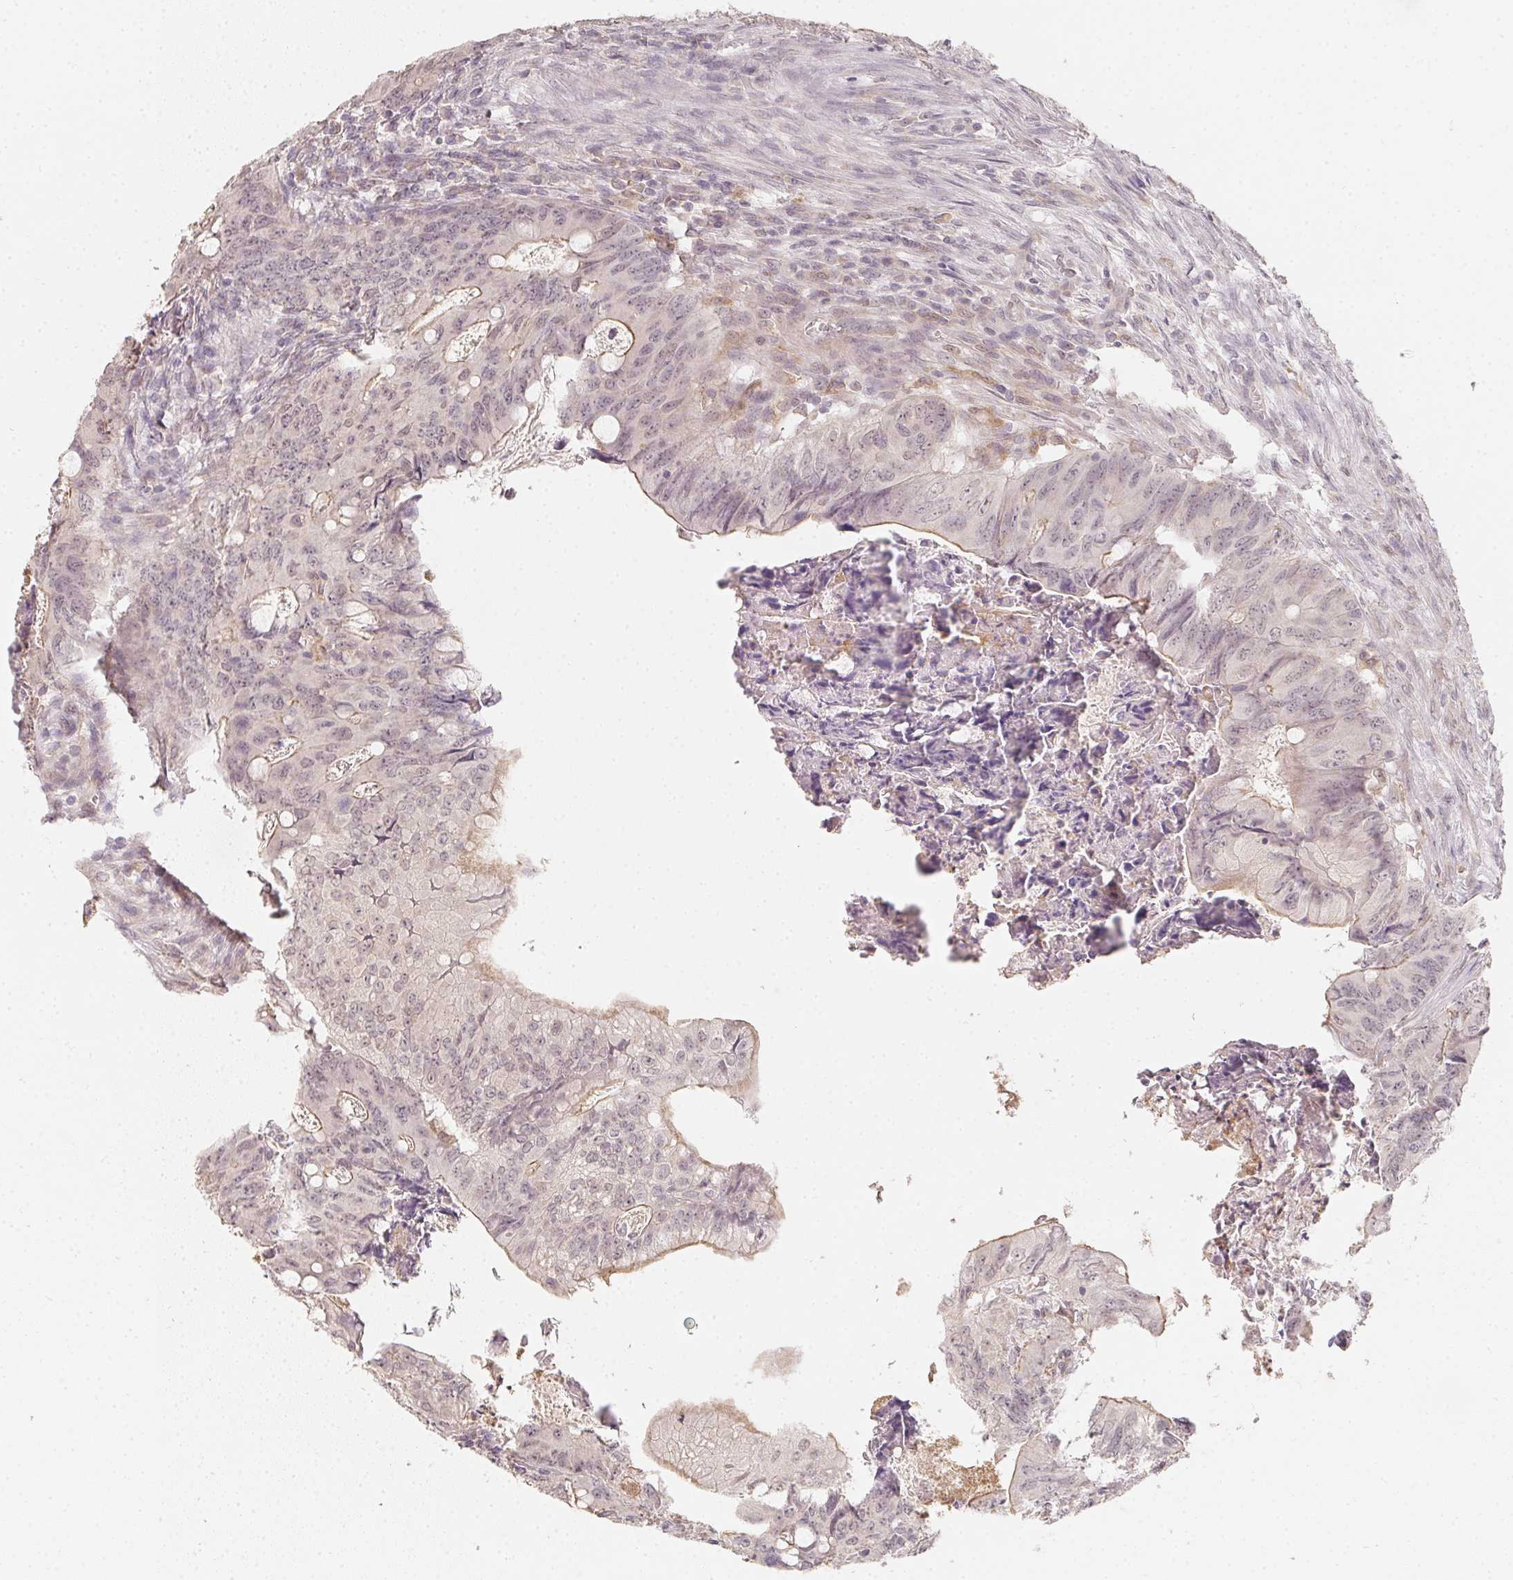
{"staining": {"intensity": "weak", "quantity": "25%-75%", "location": "cytoplasmic/membranous"}, "tissue": "colorectal cancer", "cell_type": "Tumor cells", "image_type": "cancer", "snomed": [{"axis": "morphology", "description": "Adenocarcinoma, NOS"}, {"axis": "topography", "description": "Colon"}], "caption": "This photomicrograph exhibits immunohistochemistry (IHC) staining of colorectal cancer (adenocarcinoma), with low weak cytoplasmic/membranous positivity in approximately 25%-75% of tumor cells.", "gene": "SOAT1", "patient": {"sex": "female", "age": 74}}